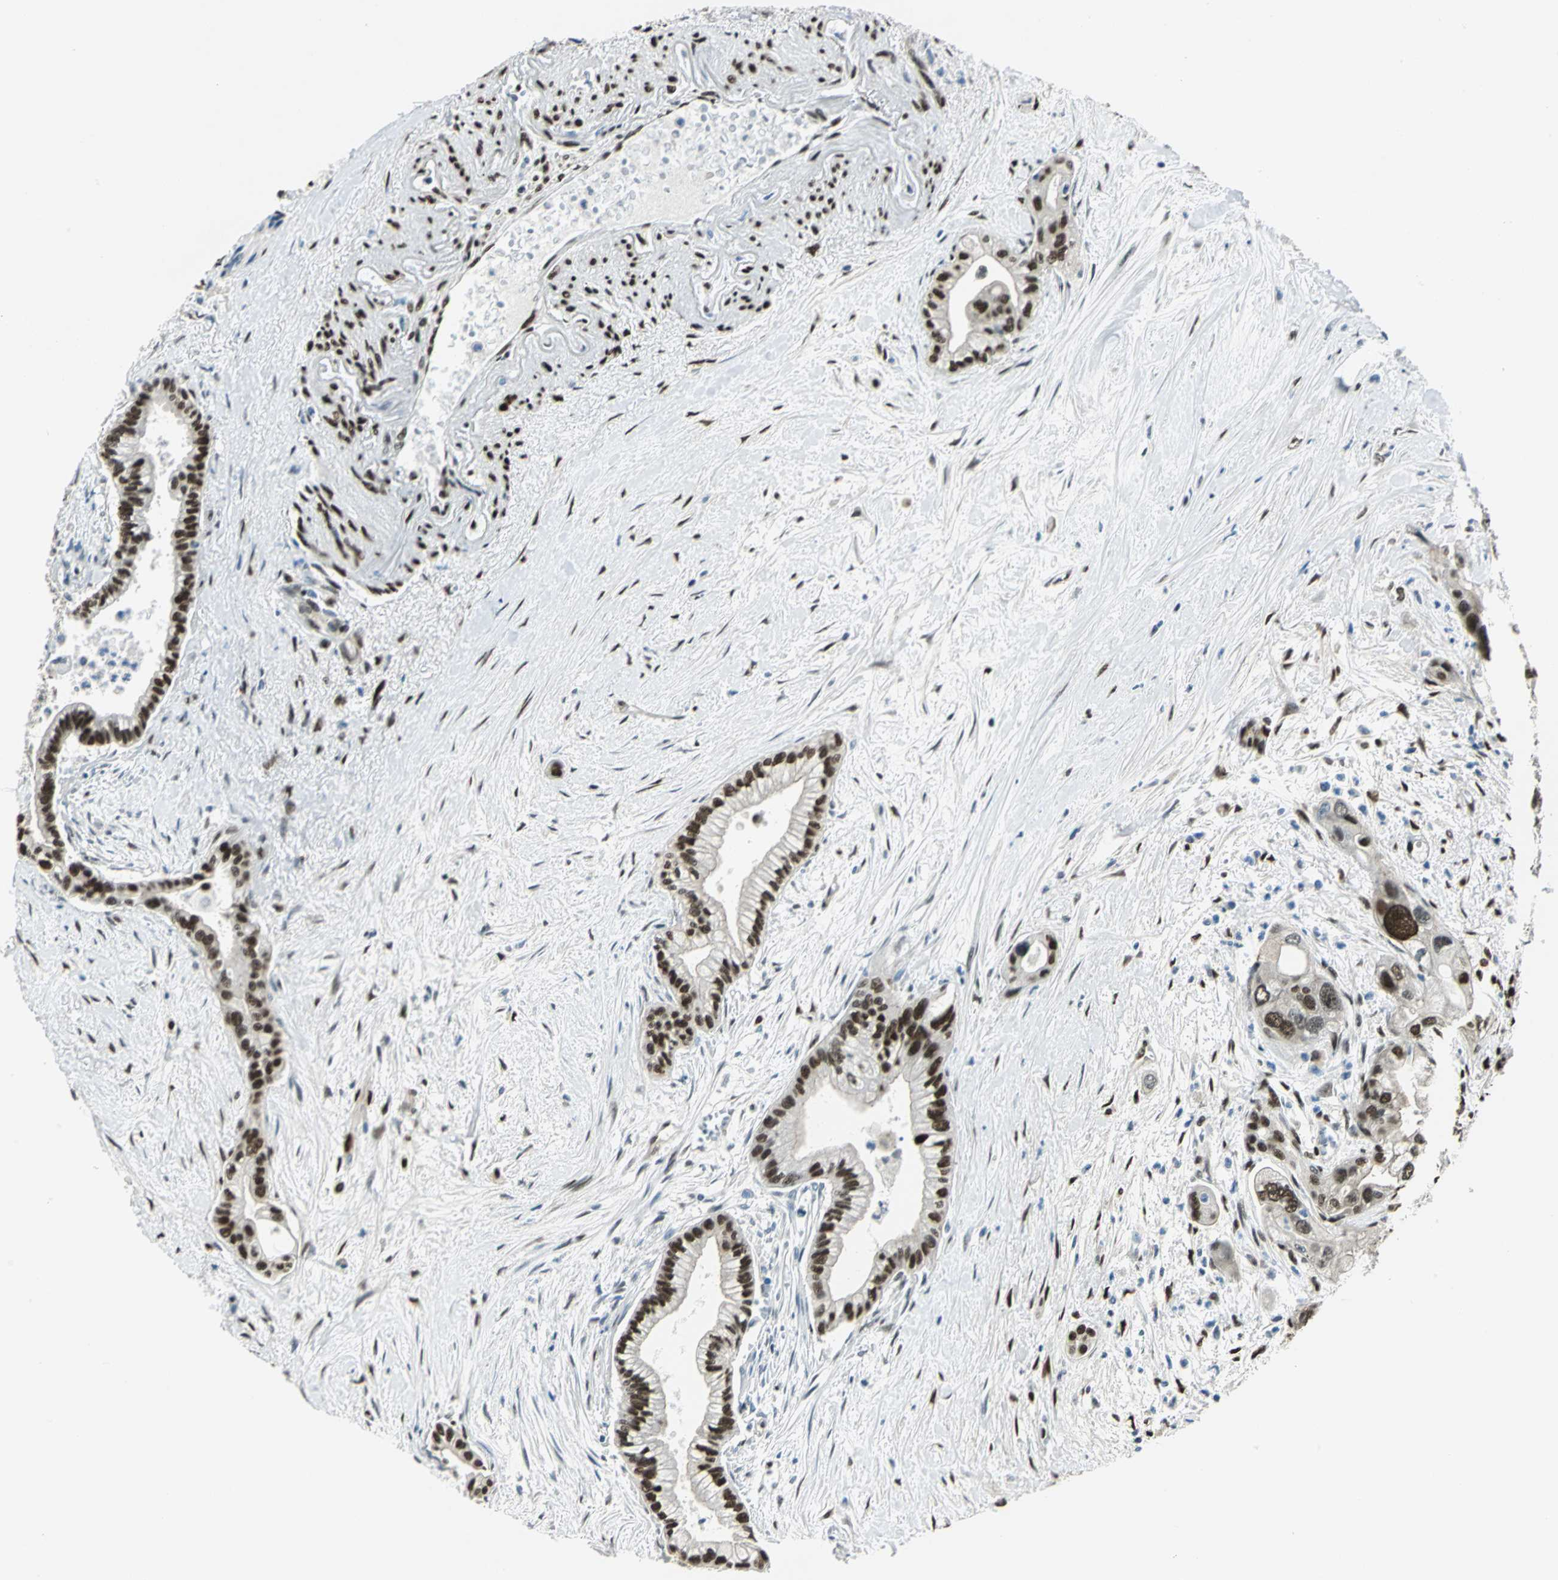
{"staining": {"intensity": "strong", "quantity": ">75%", "location": "nuclear"}, "tissue": "pancreatic cancer", "cell_type": "Tumor cells", "image_type": "cancer", "snomed": [{"axis": "morphology", "description": "Adenocarcinoma, NOS"}, {"axis": "topography", "description": "Pancreas"}], "caption": "This histopathology image demonstrates pancreatic cancer stained with immunohistochemistry to label a protein in brown. The nuclear of tumor cells show strong positivity for the protein. Nuclei are counter-stained blue.", "gene": "NFIA", "patient": {"sex": "male", "age": 70}}